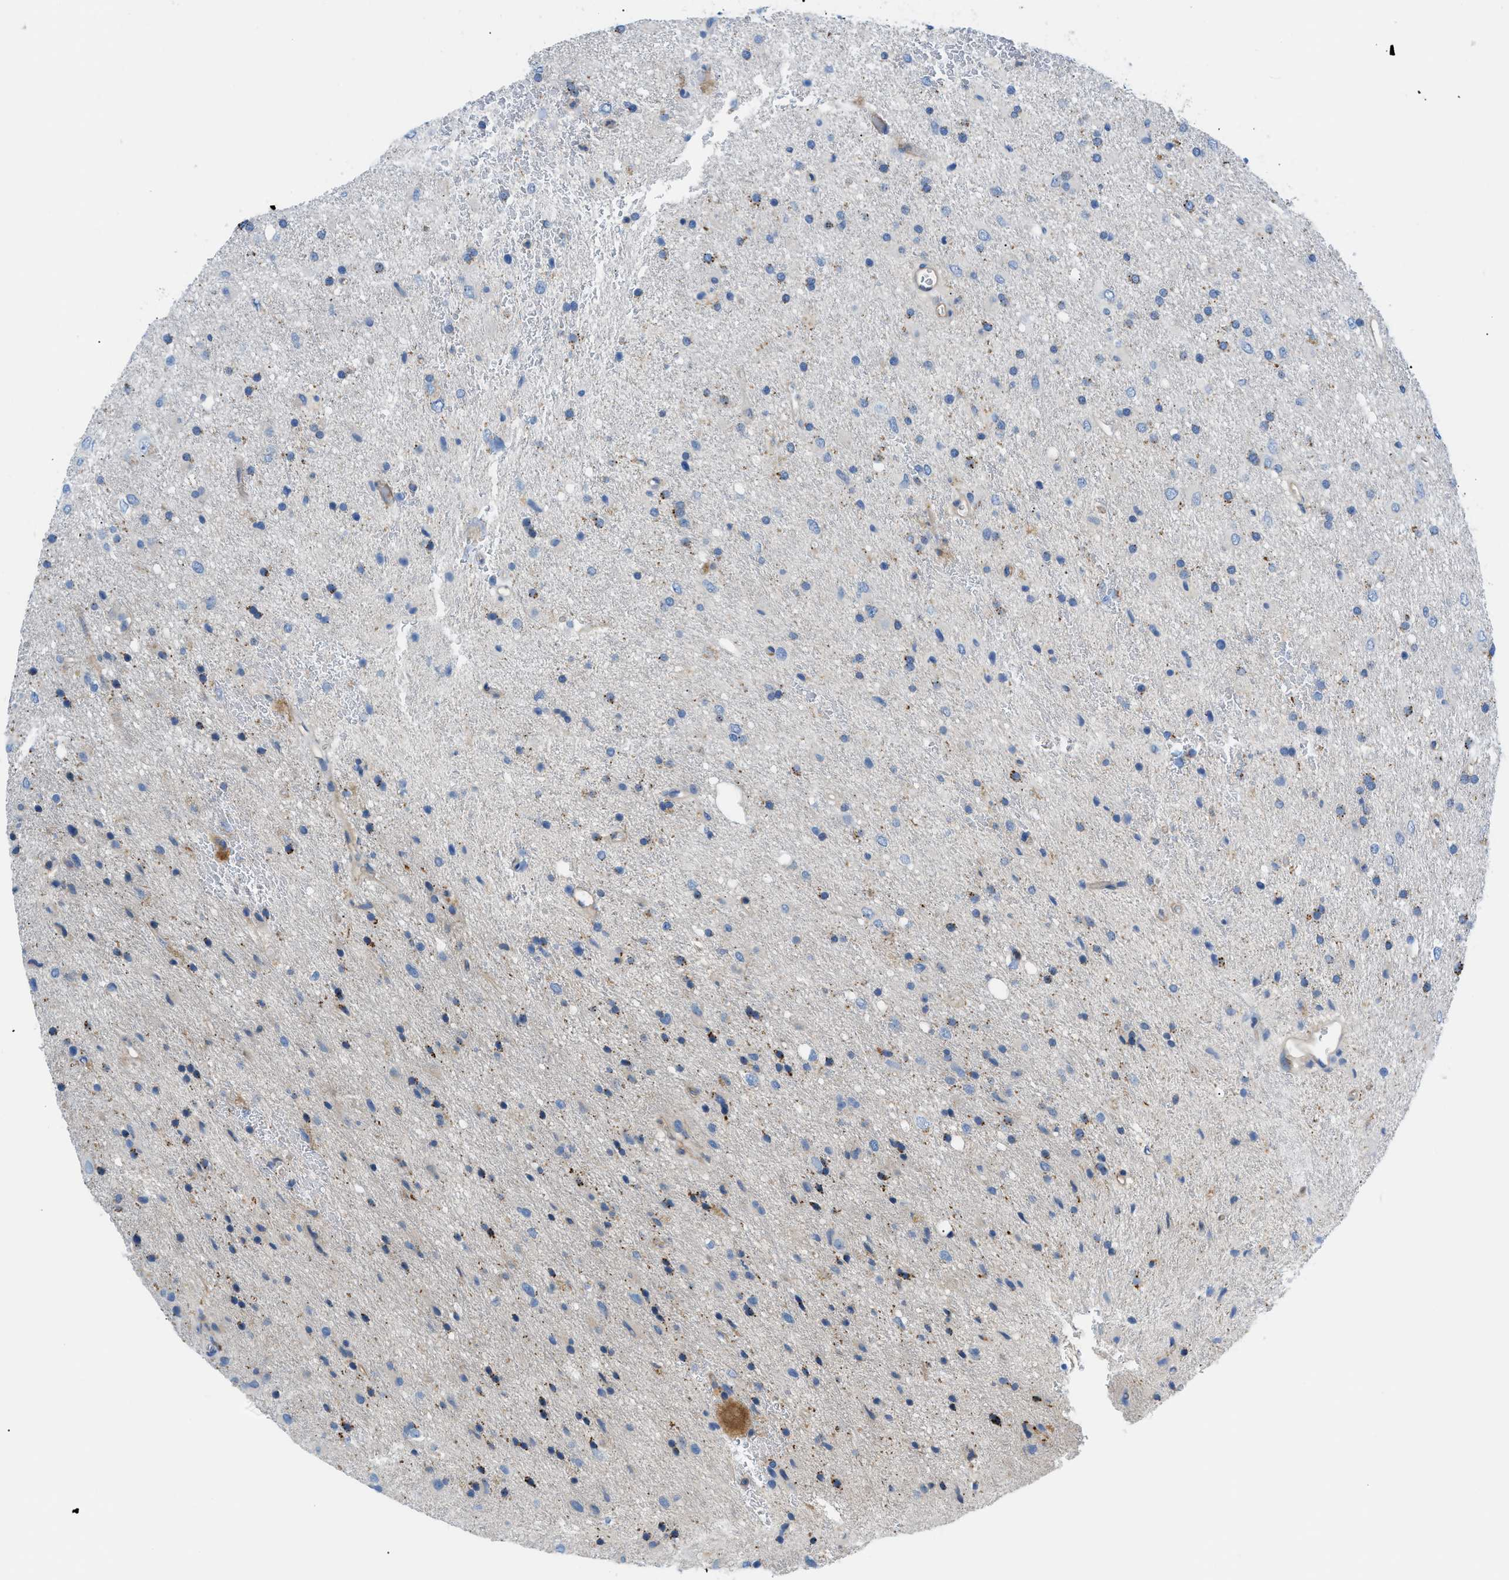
{"staining": {"intensity": "negative", "quantity": "none", "location": "none"}, "tissue": "glioma", "cell_type": "Tumor cells", "image_type": "cancer", "snomed": [{"axis": "morphology", "description": "Glioma, malignant, Low grade"}, {"axis": "topography", "description": "Brain"}], "caption": "Malignant glioma (low-grade) was stained to show a protein in brown. There is no significant expression in tumor cells.", "gene": "ORAI1", "patient": {"sex": "male", "age": 77}}